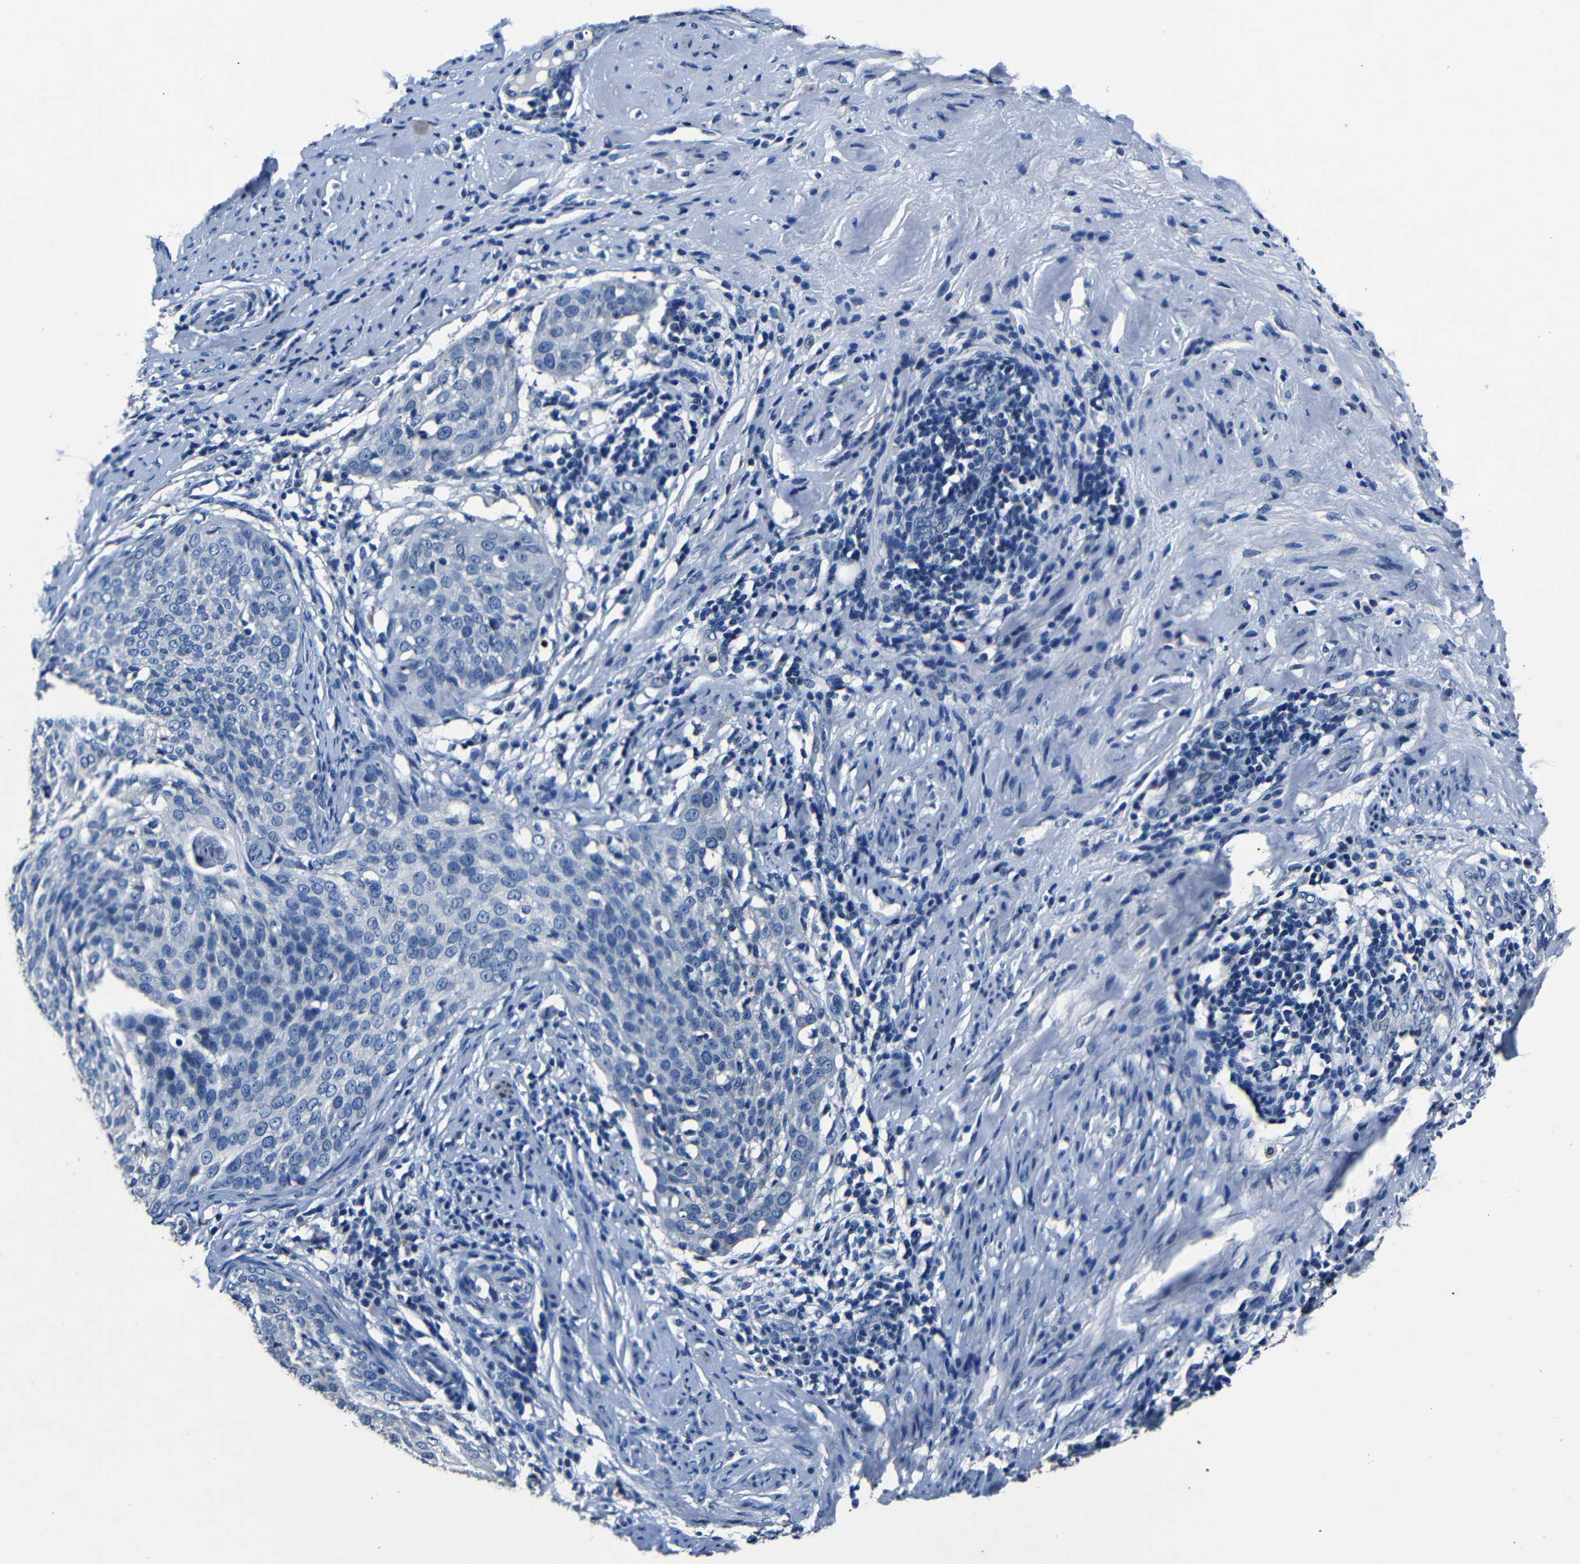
{"staining": {"intensity": "negative", "quantity": "none", "location": "none"}, "tissue": "cervical cancer", "cell_type": "Tumor cells", "image_type": "cancer", "snomed": [{"axis": "morphology", "description": "Squamous cell carcinoma, NOS"}, {"axis": "topography", "description": "Cervix"}], "caption": "Photomicrograph shows no significant protein staining in tumor cells of cervical cancer (squamous cell carcinoma).", "gene": "NCMAP", "patient": {"sex": "female", "age": 51}}